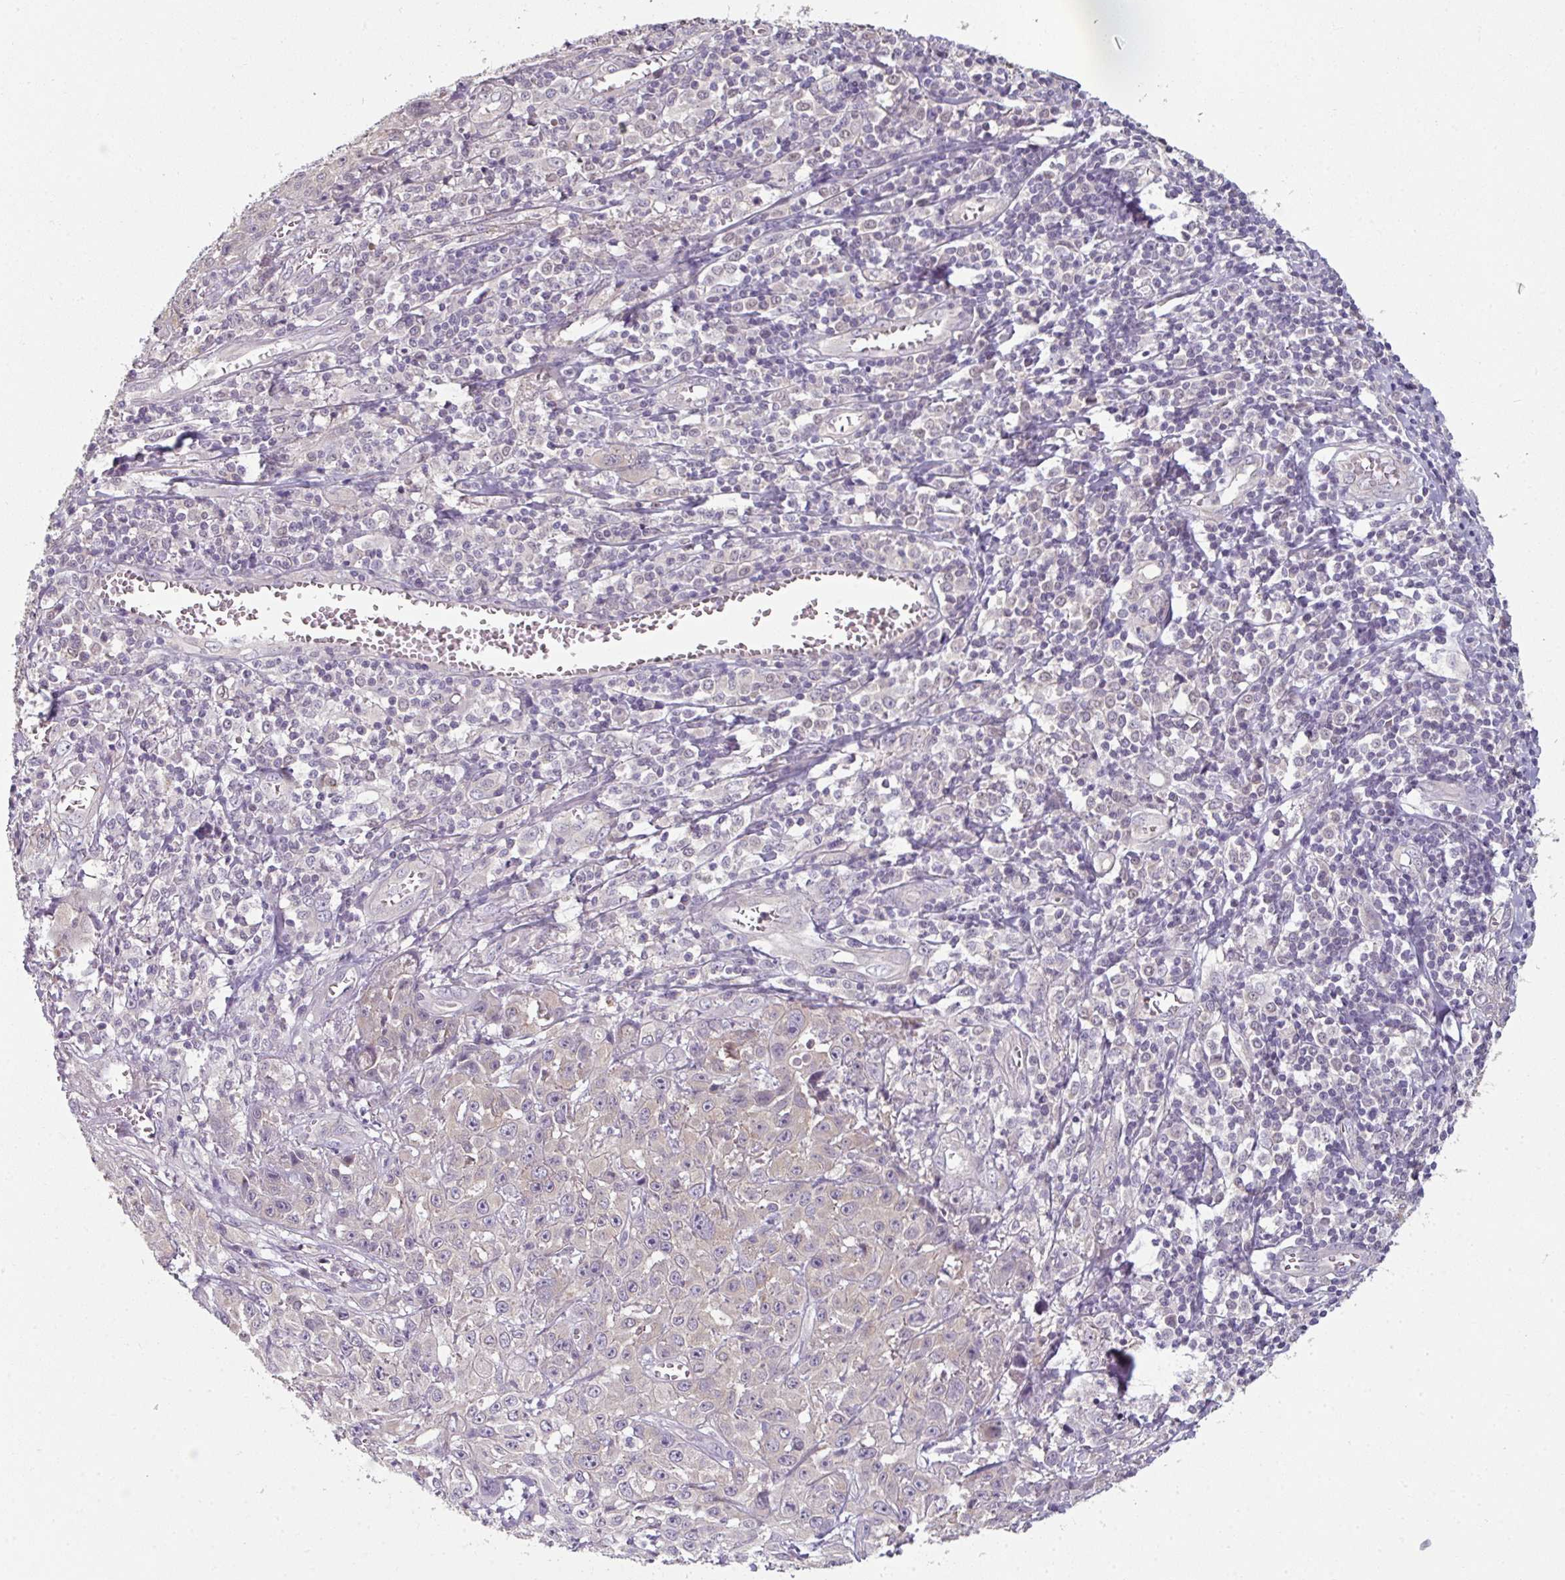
{"staining": {"intensity": "weak", "quantity": "<25%", "location": "cytoplasmic/membranous"}, "tissue": "skin cancer", "cell_type": "Tumor cells", "image_type": "cancer", "snomed": [{"axis": "morphology", "description": "Squamous cell carcinoma, NOS"}, {"axis": "topography", "description": "Skin"}, {"axis": "topography", "description": "Vulva"}], "caption": "Skin squamous cell carcinoma was stained to show a protein in brown. There is no significant staining in tumor cells.", "gene": "C19orf33", "patient": {"sex": "female", "age": 71}}